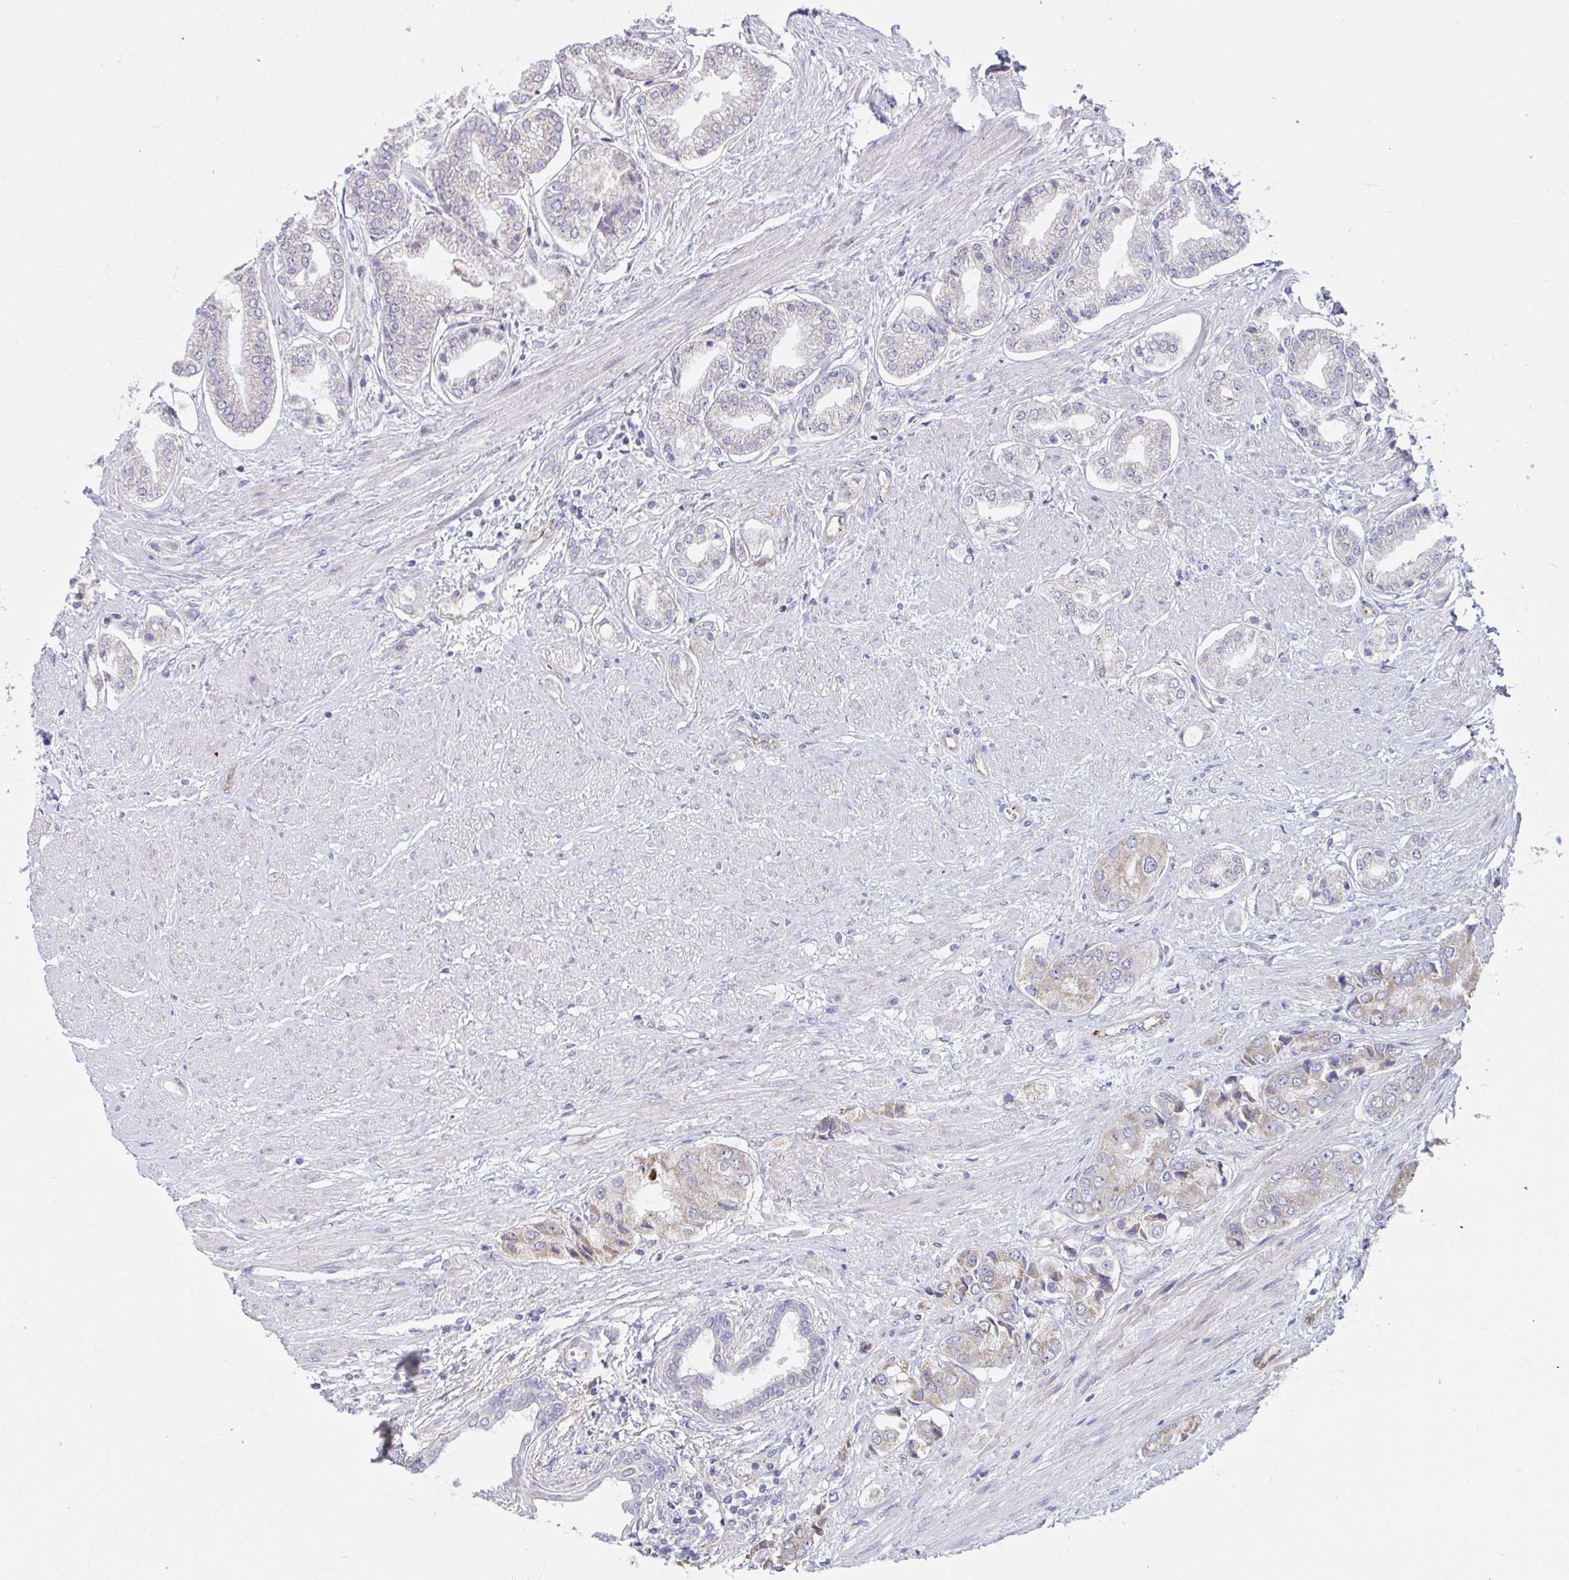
{"staining": {"intensity": "negative", "quantity": "none", "location": "none"}, "tissue": "prostate cancer", "cell_type": "Tumor cells", "image_type": "cancer", "snomed": [{"axis": "morphology", "description": "Adenocarcinoma, Low grade"}, {"axis": "topography", "description": "Prostate"}], "caption": "Photomicrograph shows no significant protein positivity in tumor cells of adenocarcinoma (low-grade) (prostate).", "gene": "IL37", "patient": {"sex": "male", "age": 69}}